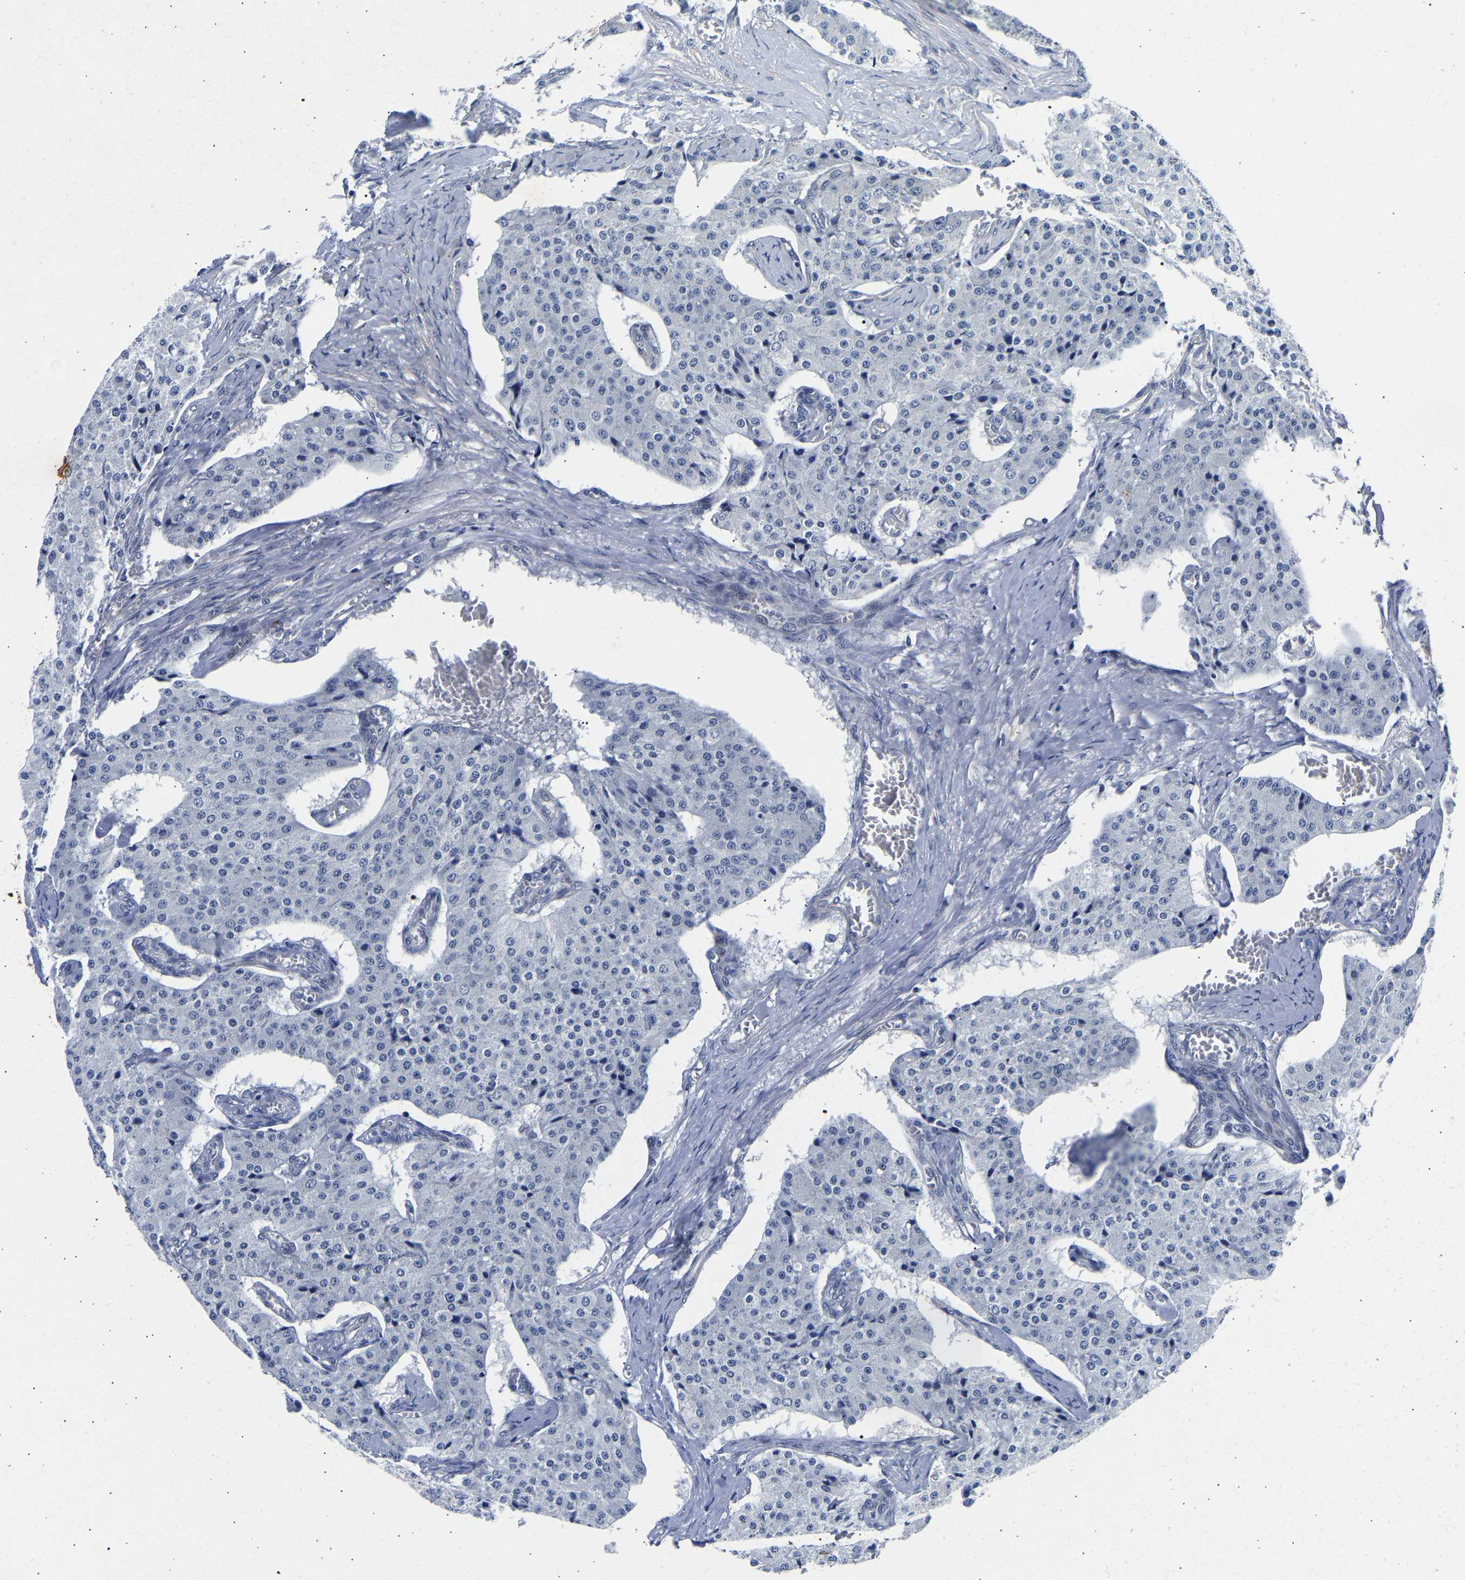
{"staining": {"intensity": "negative", "quantity": "none", "location": "none"}, "tissue": "carcinoid", "cell_type": "Tumor cells", "image_type": "cancer", "snomed": [{"axis": "morphology", "description": "Carcinoid, malignant, NOS"}, {"axis": "topography", "description": "Colon"}], "caption": "Immunohistochemical staining of malignant carcinoid displays no significant expression in tumor cells.", "gene": "CCDC6", "patient": {"sex": "female", "age": 52}}